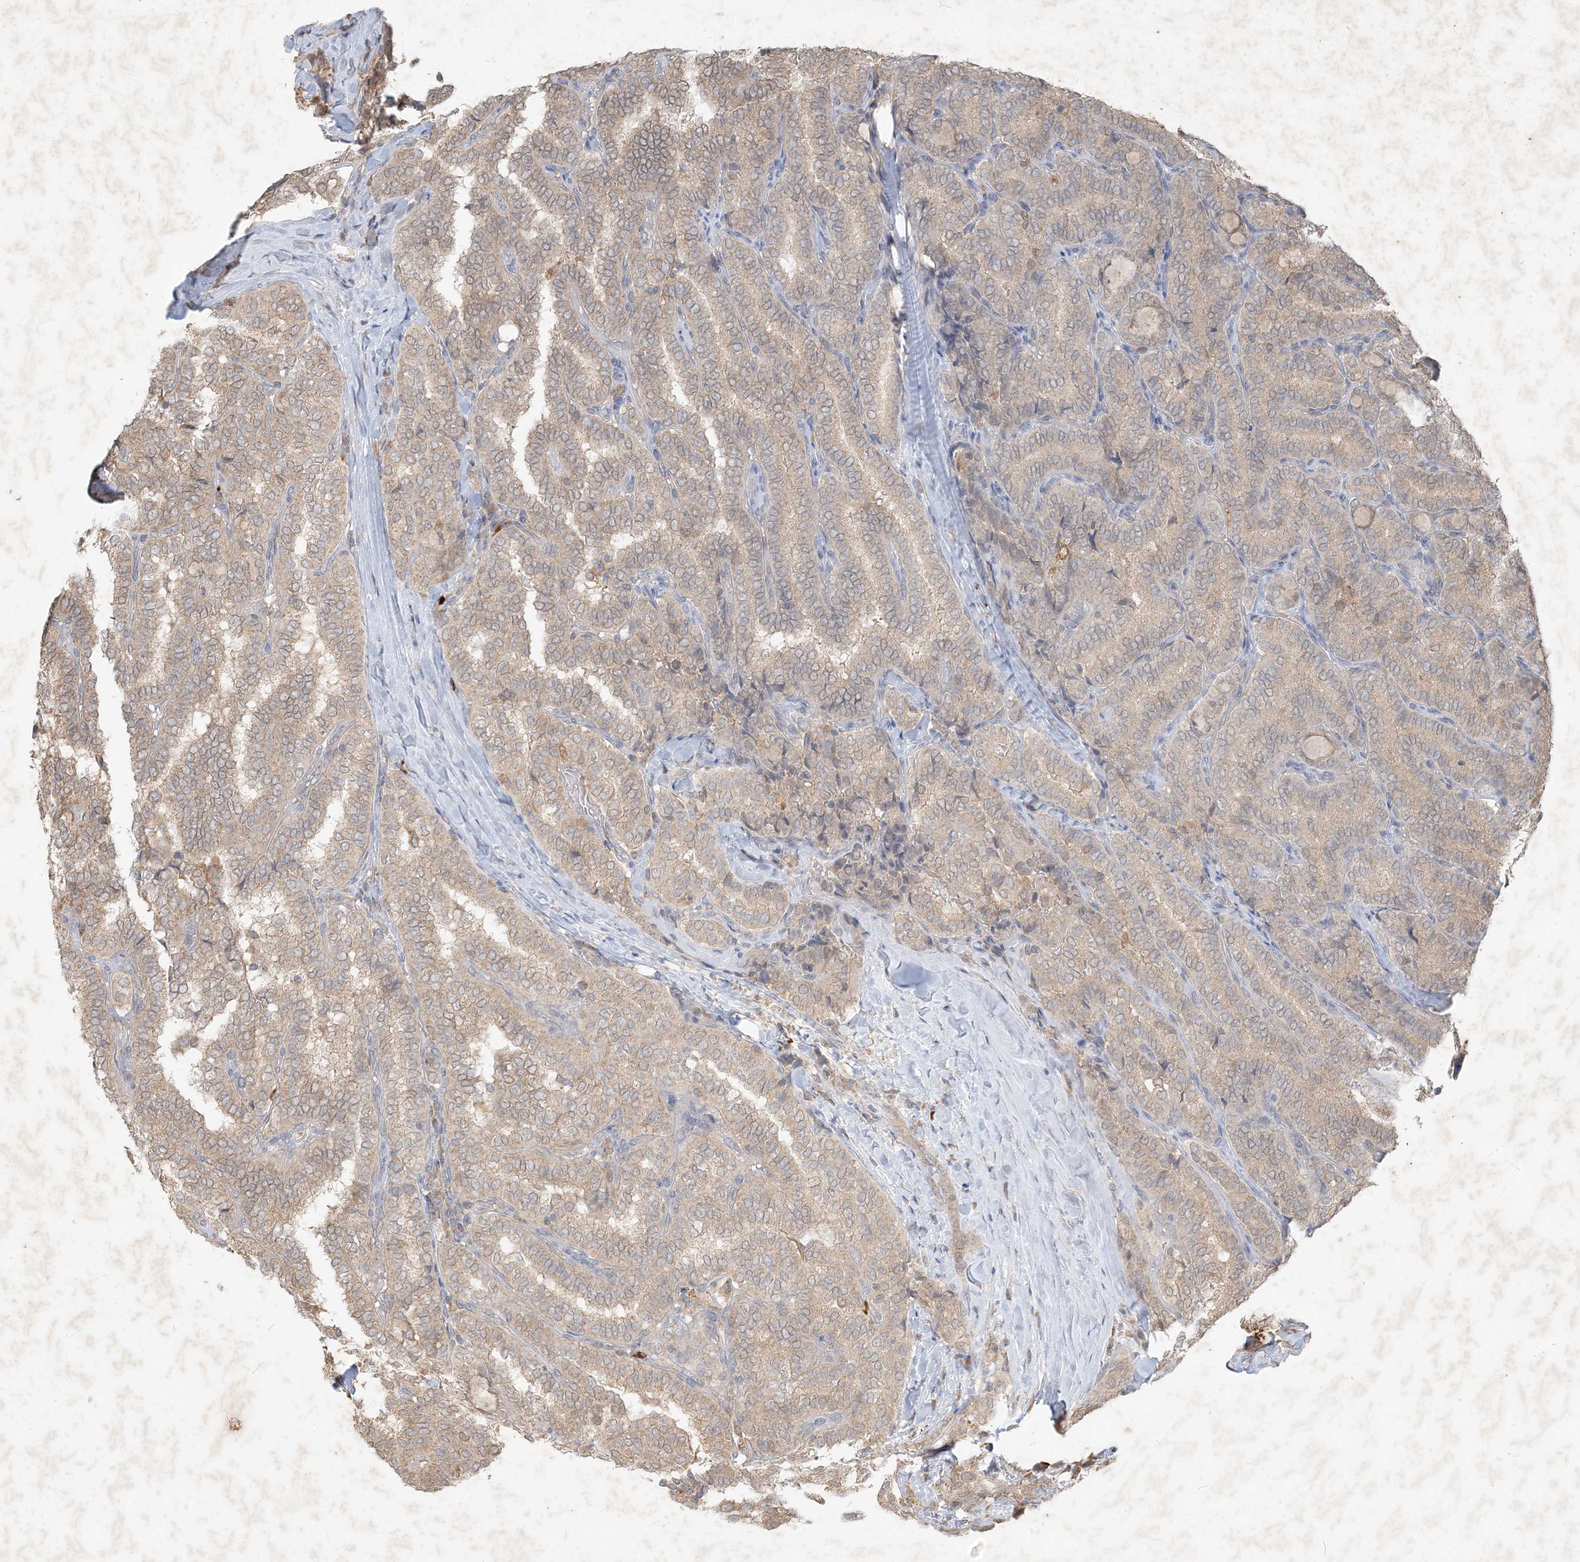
{"staining": {"intensity": "moderate", "quantity": ">75%", "location": "cytoplasmic/membranous"}, "tissue": "thyroid cancer", "cell_type": "Tumor cells", "image_type": "cancer", "snomed": [{"axis": "morphology", "description": "Normal tissue, NOS"}, {"axis": "morphology", "description": "Papillary adenocarcinoma, NOS"}, {"axis": "topography", "description": "Thyroid gland"}], "caption": "Immunohistochemical staining of thyroid cancer (papillary adenocarcinoma) shows moderate cytoplasmic/membranous protein staining in about >75% of tumor cells.", "gene": "MCOLN1", "patient": {"sex": "female", "age": 30}}